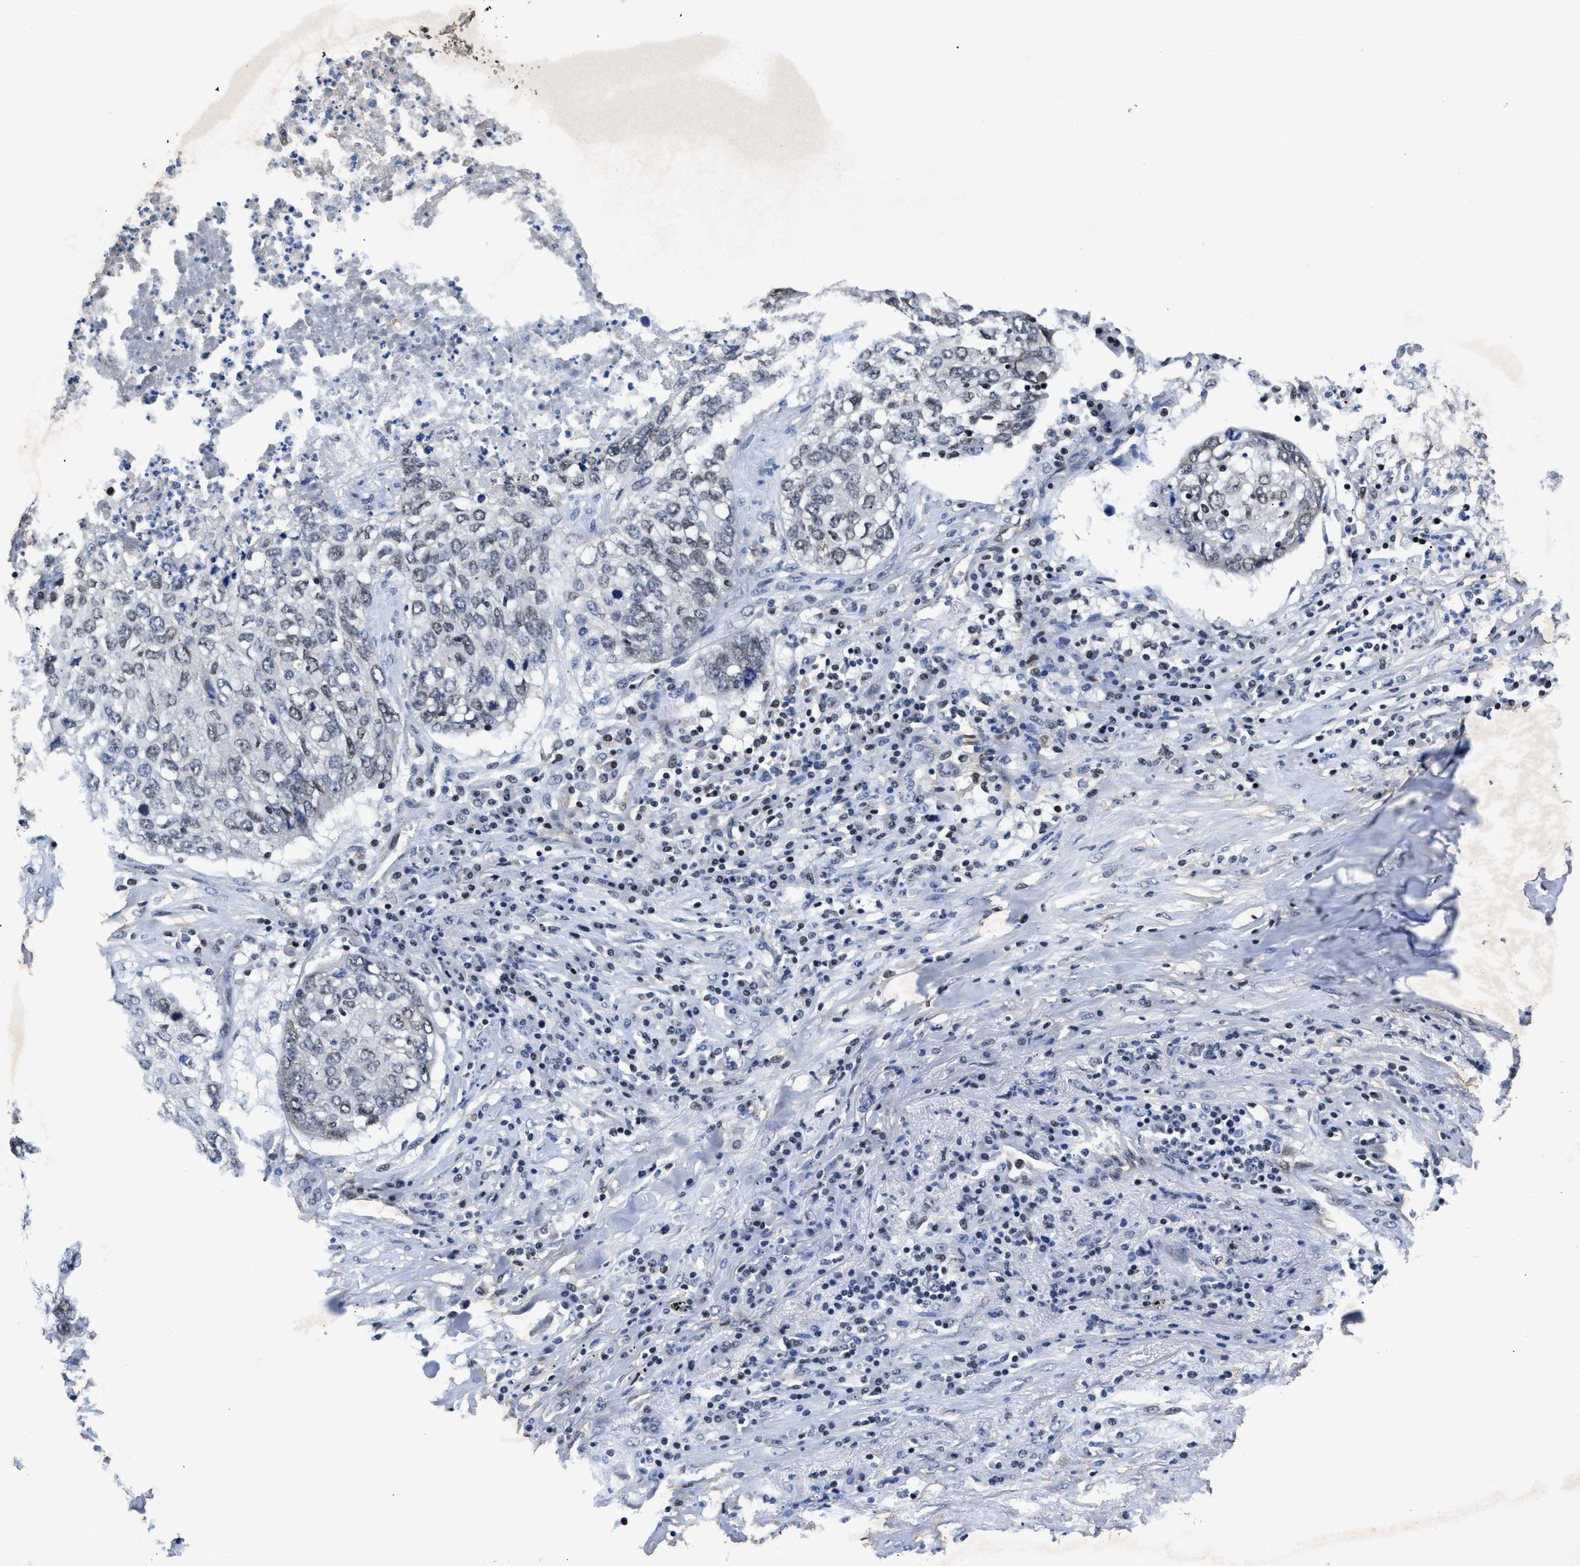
{"staining": {"intensity": "weak", "quantity": "<25%", "location": "nuclear"}, "tissue": "lung cancer", "cell_type": "Tumor cells", "image_type": "cancer", "snomed": [{"axis": "morphology", "description": "Squamous cell carcinoma, NOS"}, {"axis": "topography", "description": "Lung"}], "caption": "DAB (3,3'-diaminobenzidine) immunohistochemical staining of squamous cell carcinoma (lung) displays no significant expression in tumor cells.", "gene": "WDR81", "patient": {"sex": "female", "age": 63}}